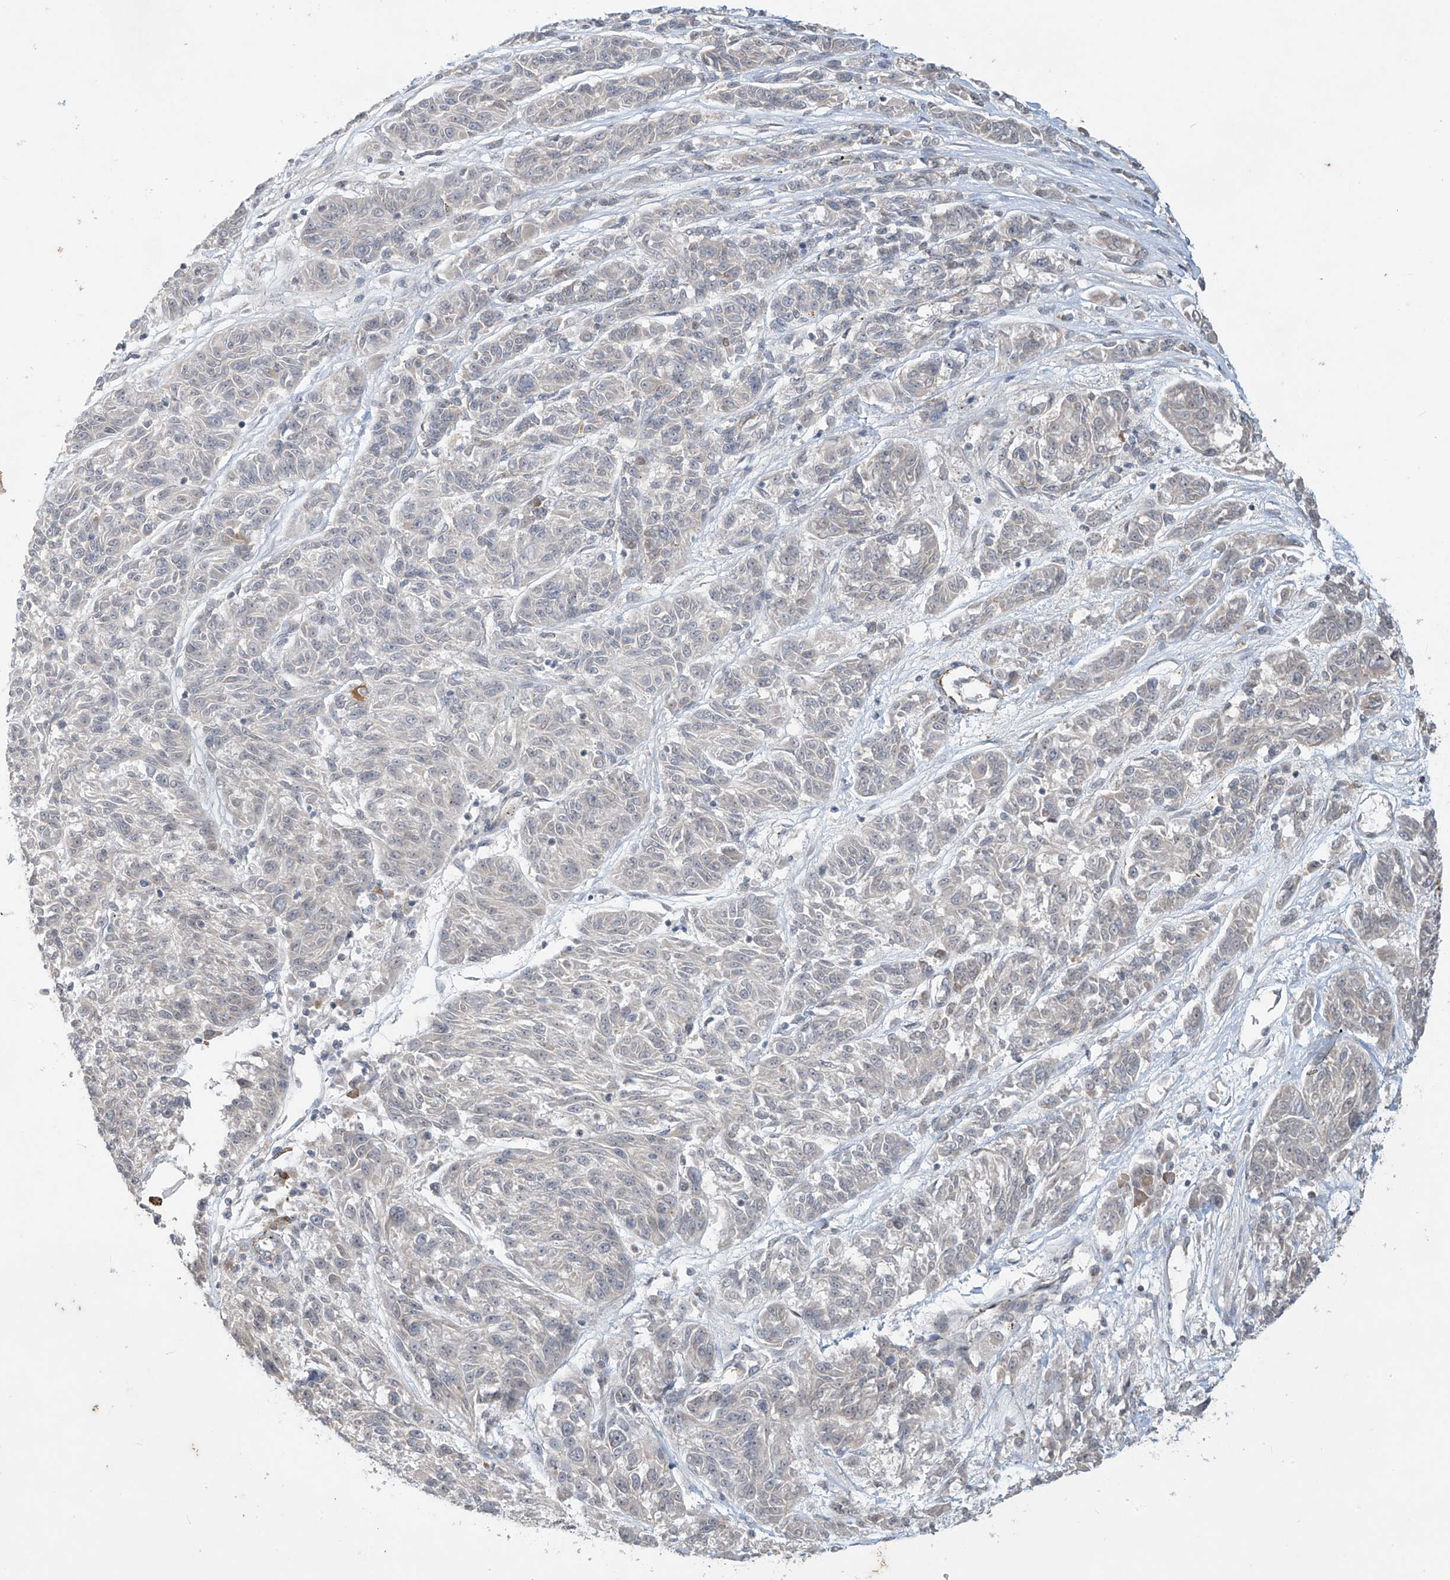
{"staining": {"intensity": "negative", "quantity": "none", "location": "none"}, "tissue": "melanoma", "cell_type": "Tumor cells", "image_type": "cancer", "snomed": [{"axis": "morphology", "description": "Malignant melanoma, NOS"}, {"axis": "topography", "description": "Skin"}], "caption": "DAB immunohistochemical staining of human malignant melanoma shows no significant positivity in tumor cells.", "gene": "DGKQ", "patient": {"sex": "male", "age": 53}}